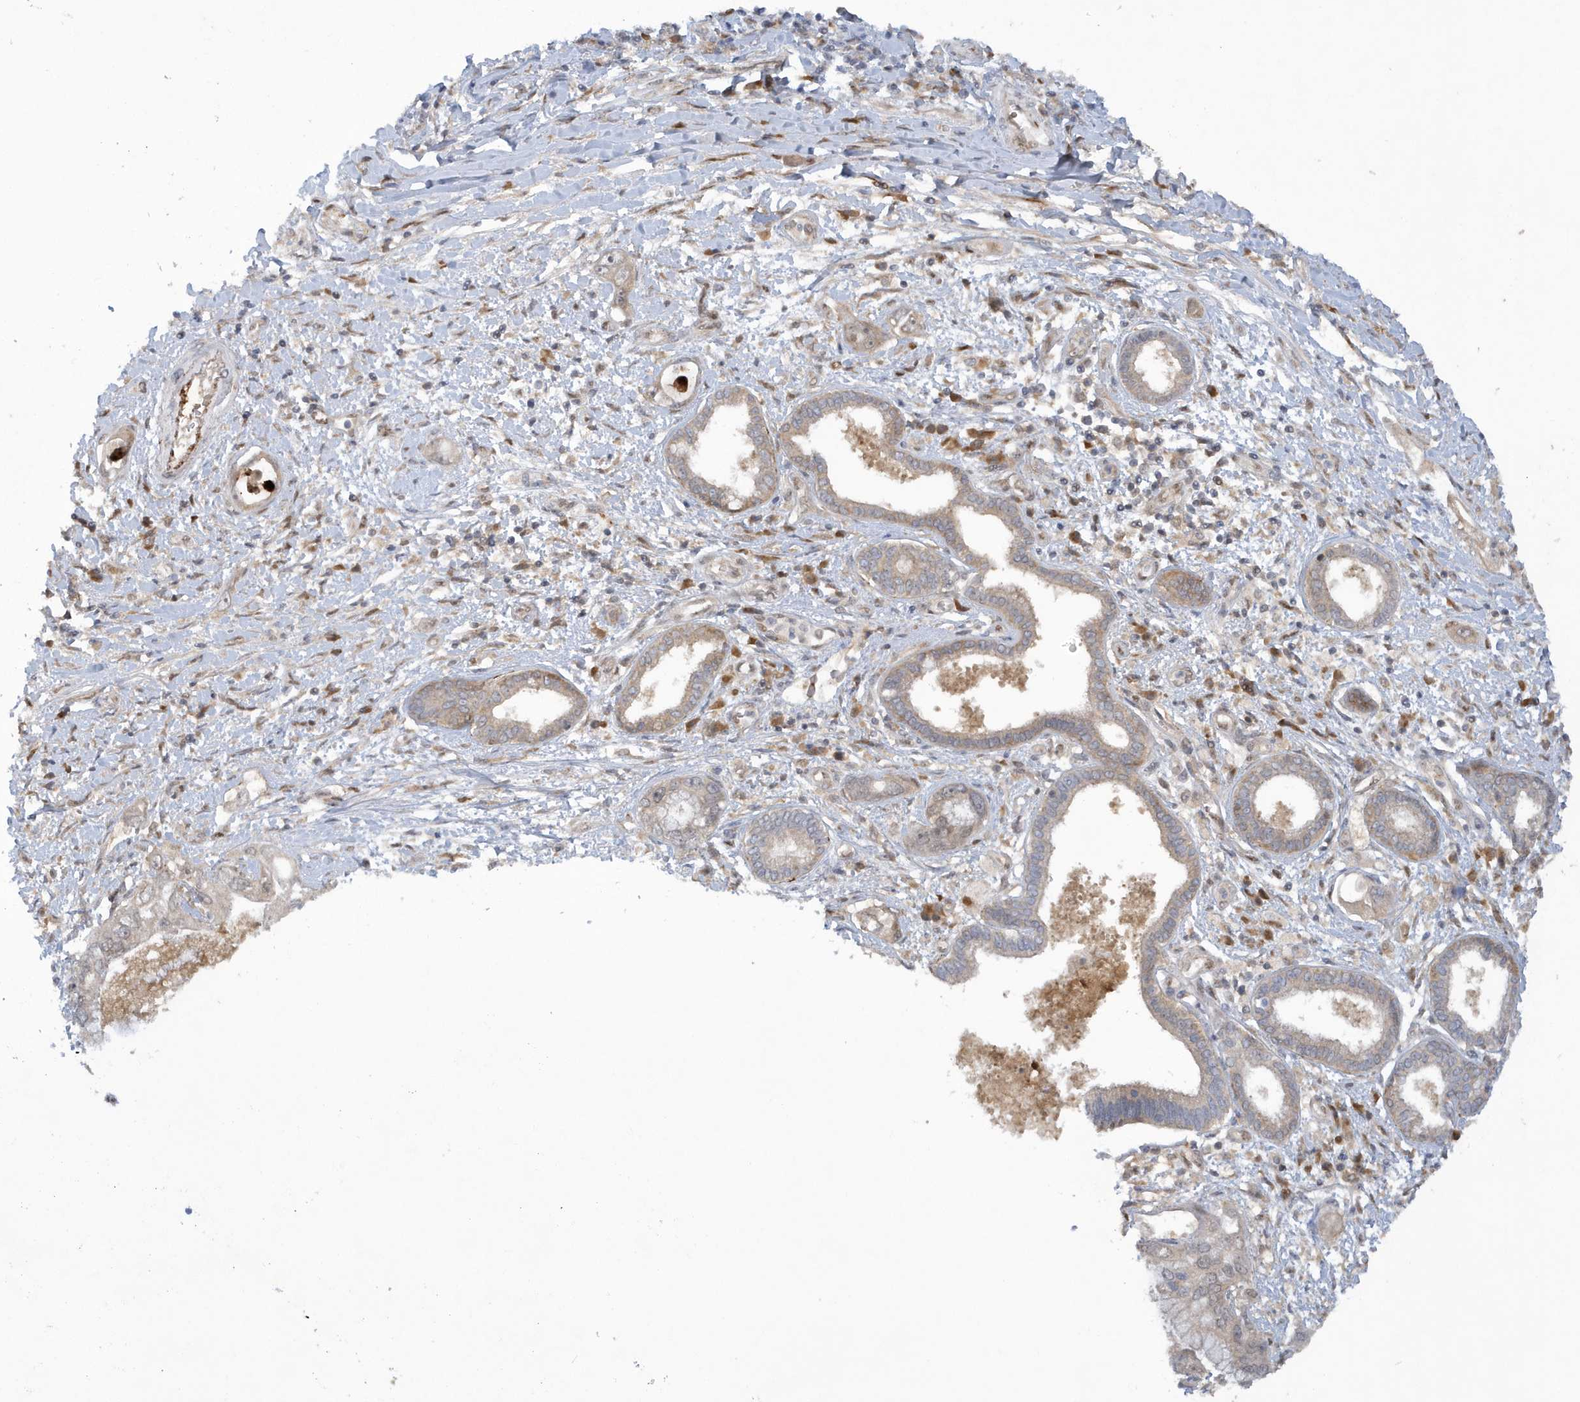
{"staining": {"intensity": "weak", "quantity": "25%-75%", "location": "cytoplasmic/membranous"}, "tissue": "pancreatic cancer", "cell_type": "Tumor cells", "image_type": "cancer", "snomed": [{"axis": "morphology", "description": "Inflammation, NOS"}, {"axis": "morphology", "description": "Adenocarcinoma, NOS"}, {"axis": "topography", "description": "Pancreas"}], "caption": "Protein staining shows weak cytoplasmic/membranous expression in approximately 25%-75% of tumor cells in adenocarcinoma (pancreatic).", "gene": "ATG4A", "patient": {"sex": "female", "age": 56}}